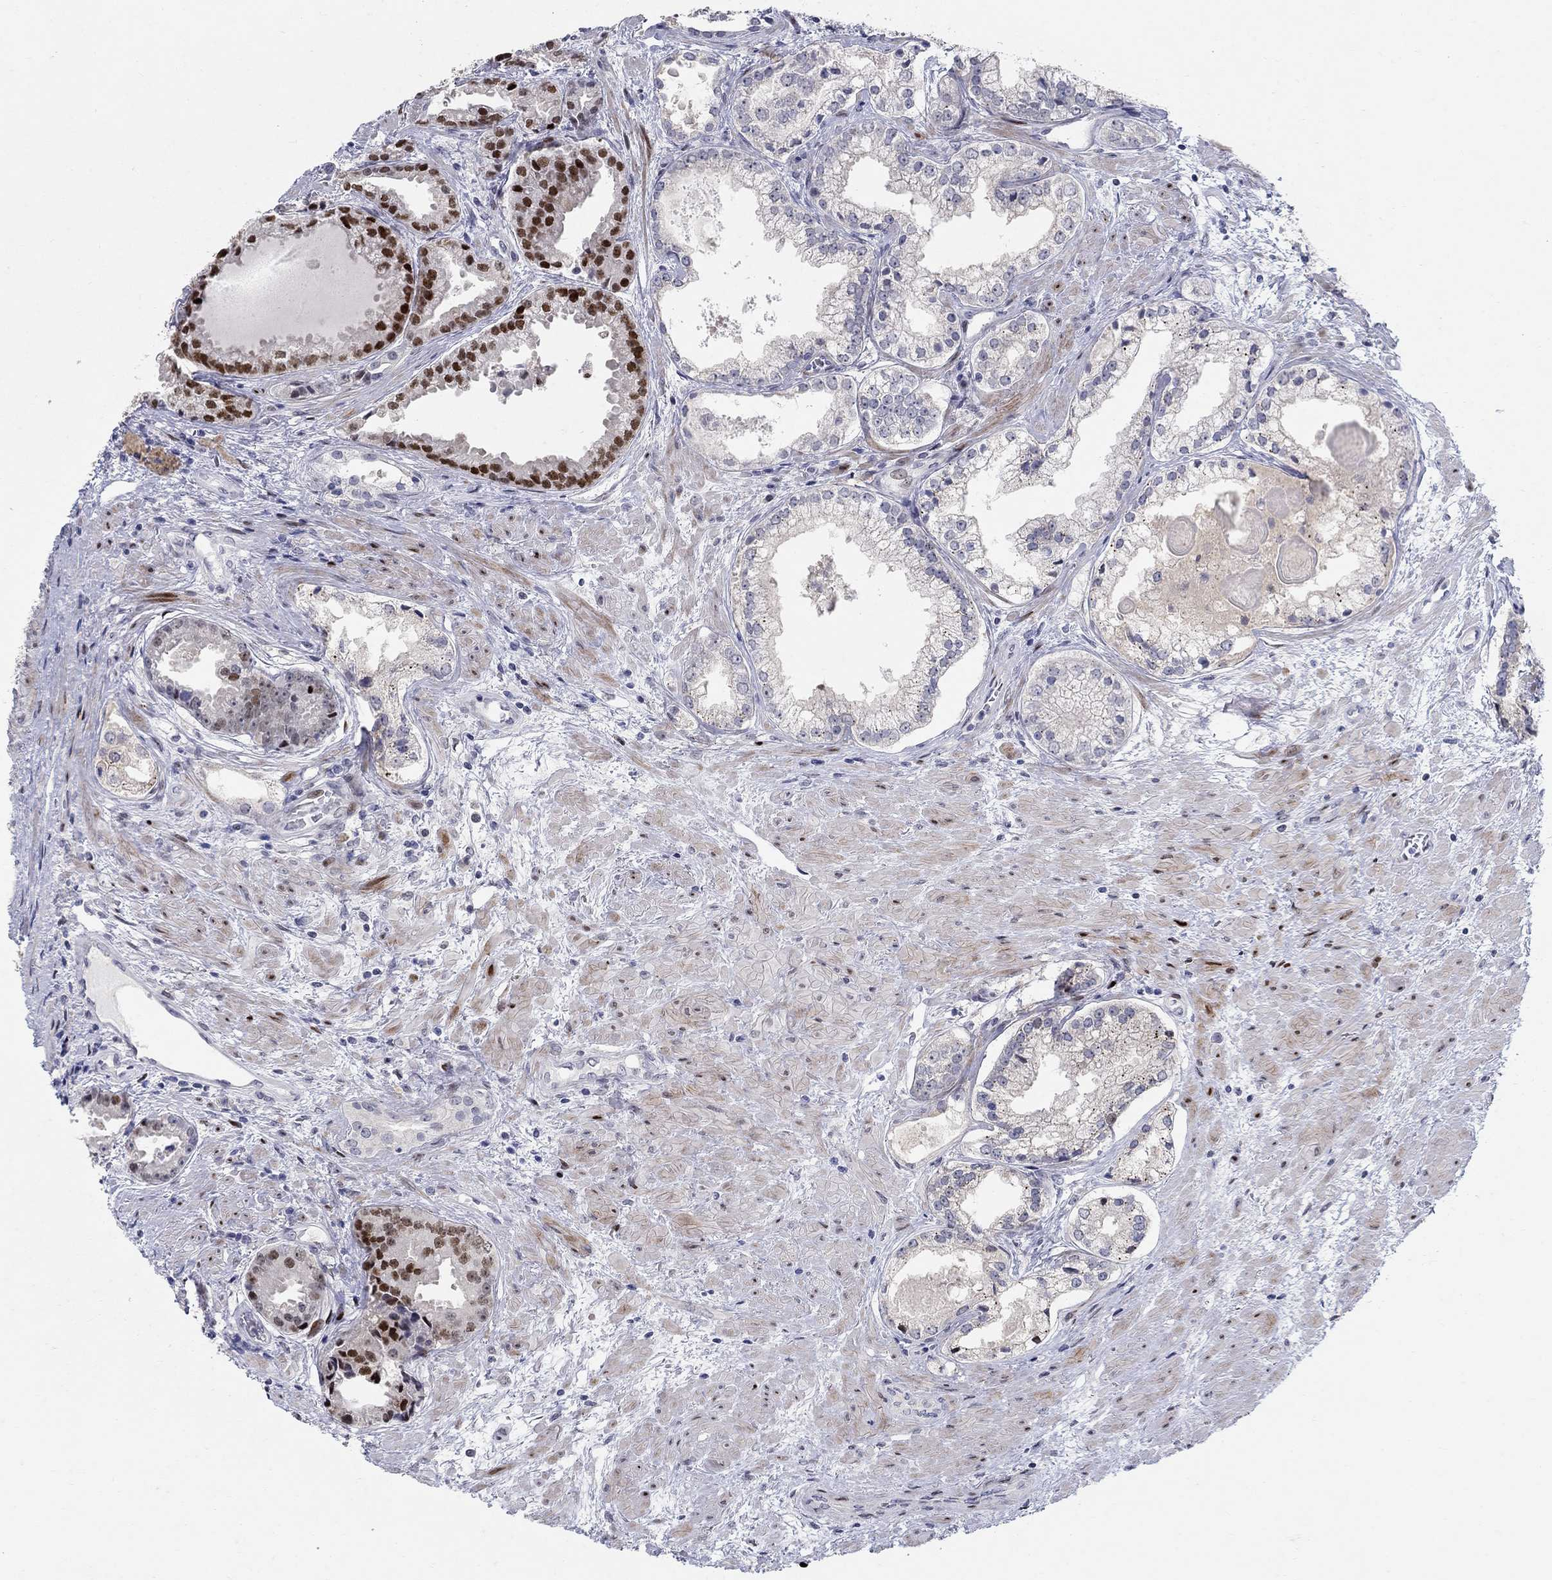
{"staining": {"intensity": "strong", "quantity": "<25%", "location": "nuclear"}, "tissue": "prostate cancer", "cell_type": "Tumor cells", "image_type": "cancer", "snomed": [{"axis": "morphology", "description": "Adenocarcinoma, NOS"}, {"axis": "morphology", "description": "Adenocarcinoma, High grade"}, {"axis": "topography", "description": "Prostate"}], "caption": "The photomicrograph reveals a brown stain indicating the presence of a protein in the nuclear of tumor cells in prostate cancer.", "gene": "RAPGEF5", "patient": {"sex": "male", "age": 64}}